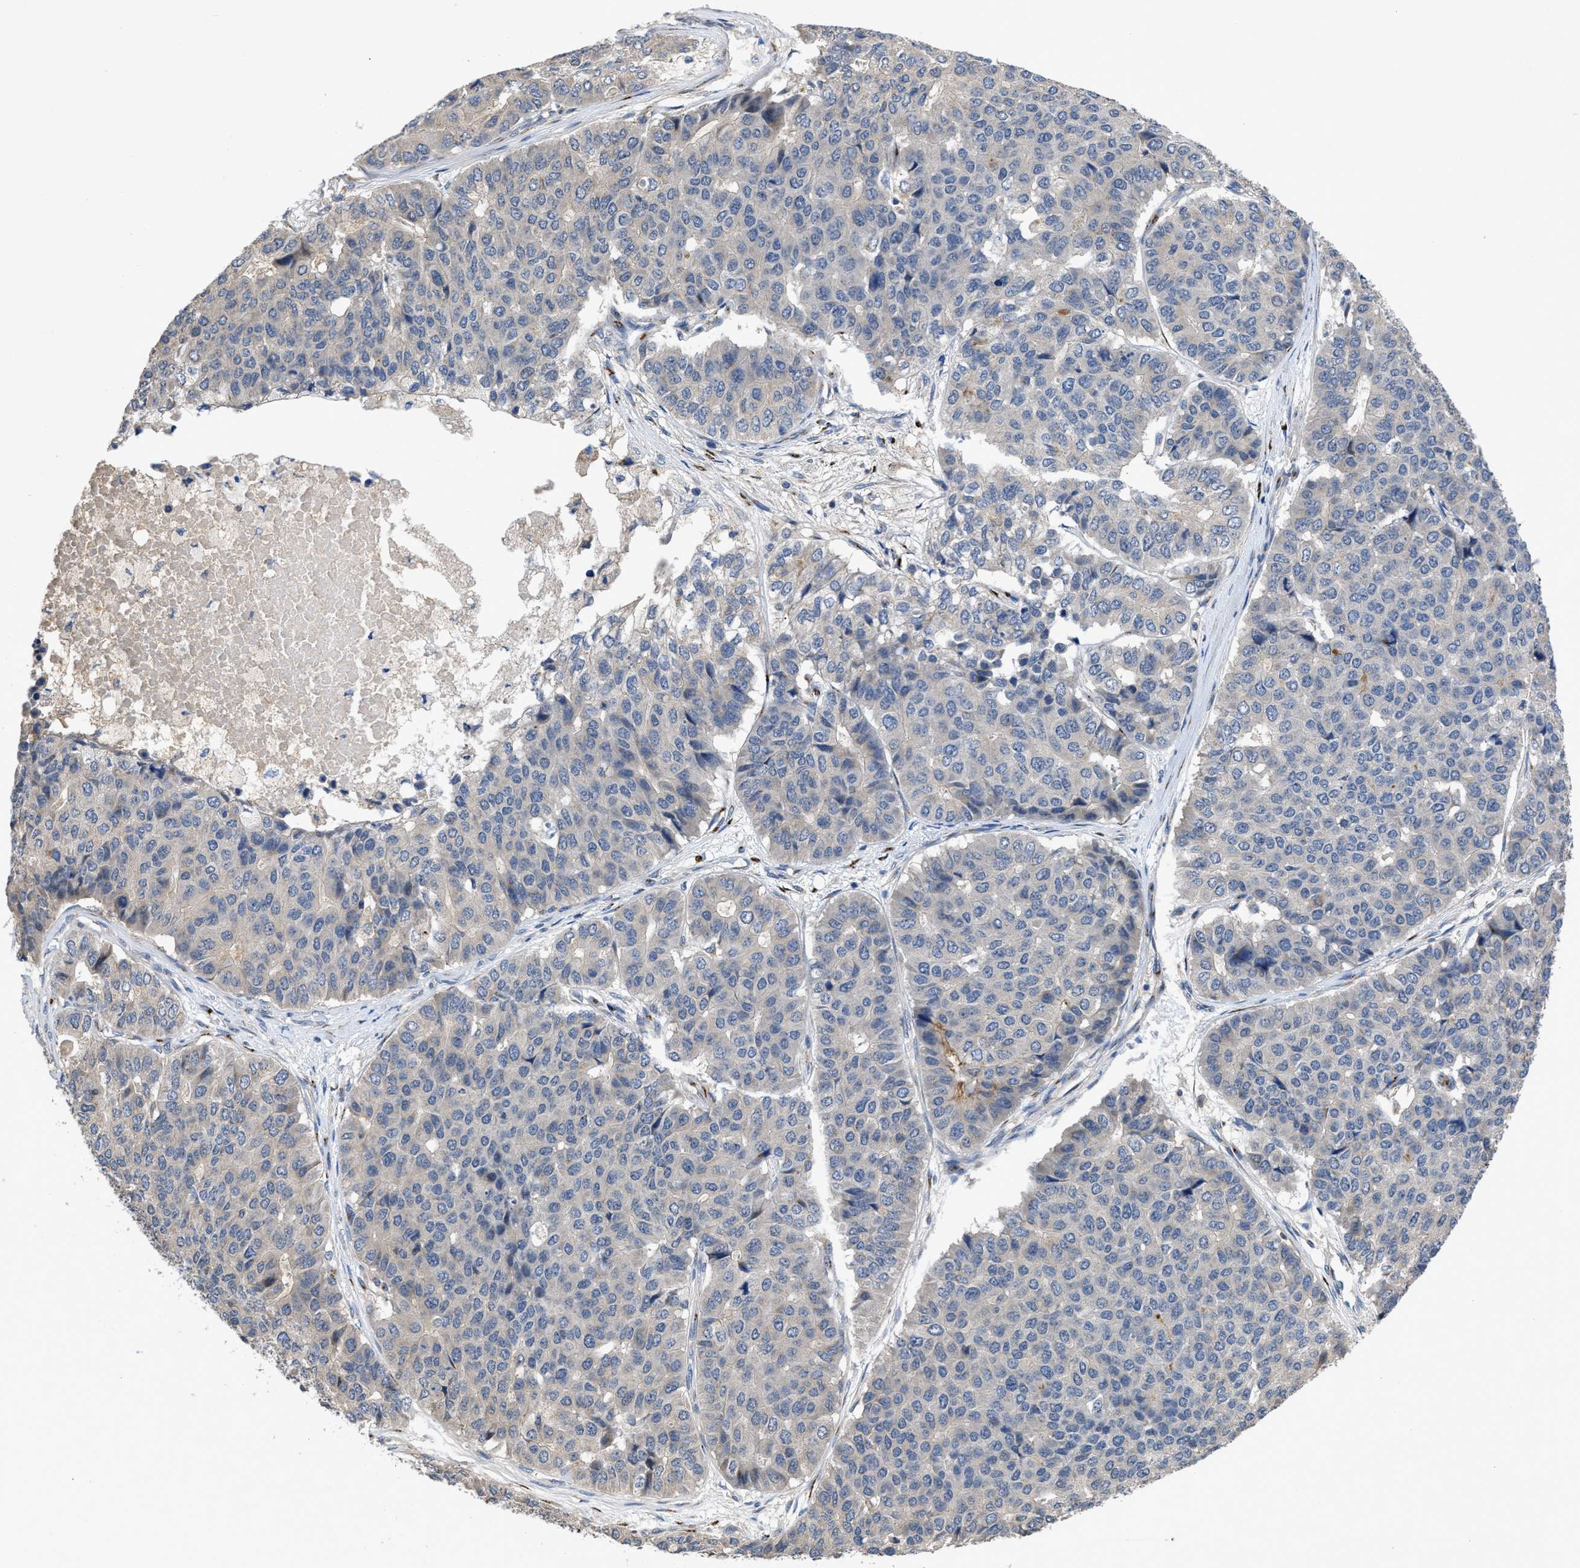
{"staining": {"intensity": "negative", "quantity": "none", "location": "none"}, "tissue": "pancreatic cancer", "cell_type": "Tumor cells", "image_type": "cancer", "snomed": [{"axis": "morphology", "description": "Adenocarcinoma, NOS"}, {"axis": "topography", "description": "Pancreas"}], "caption": "IHC micrograph of neoplastic tissue: pancreatic cancer stained with DAB displays no significant protein positivity in tumor cells. (DAB (3,3'-diaminobenzidine) immunohistochemistry (IHC) visualized using brightfield microscopy, high magnification).", "gene": "SIK2", "patient": {"sex": "male", "age": 50}}